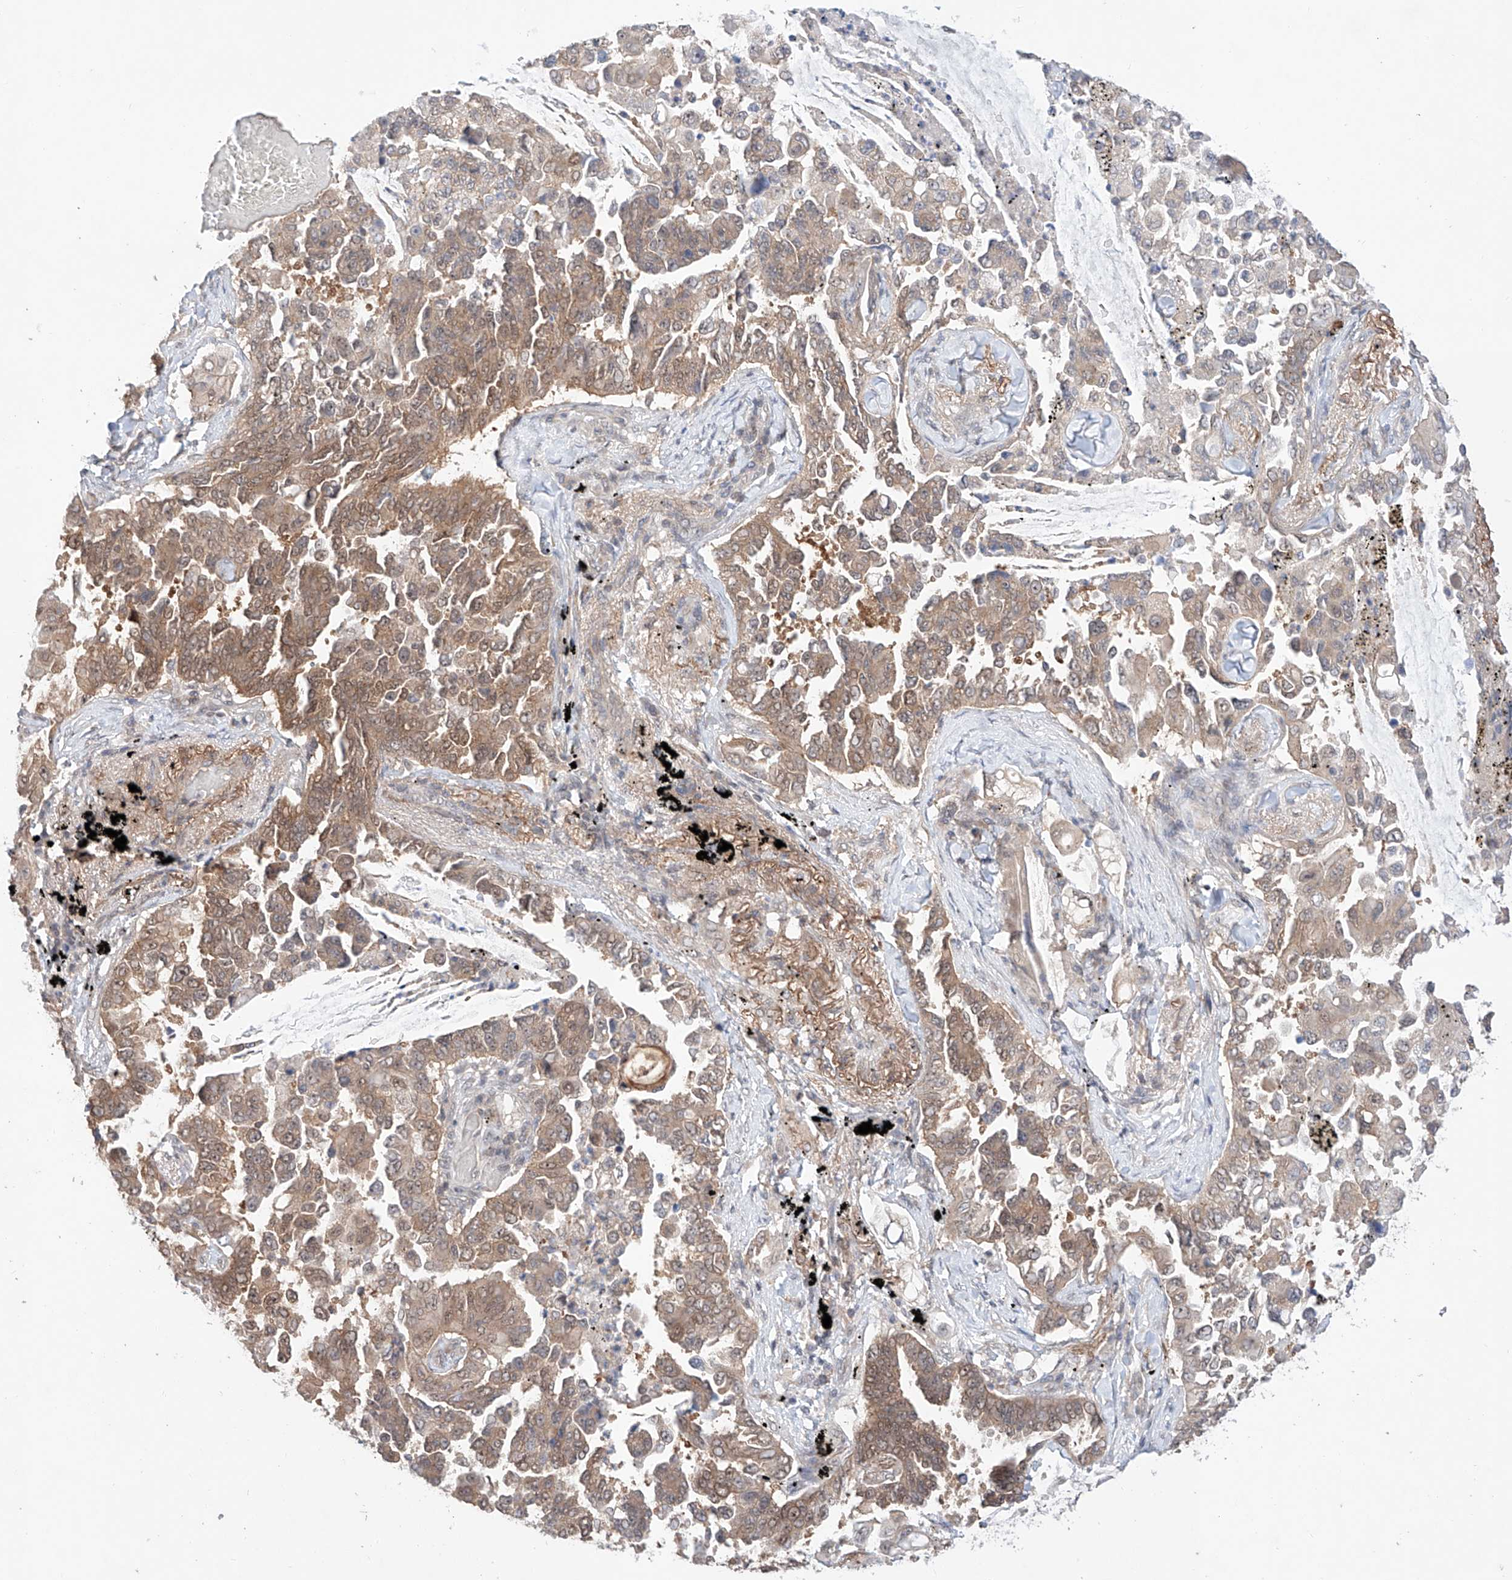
{"staining": {"intensity": "moderate", "quantity": "25%-75%", "location": "cytoplasmic/membranous"}, "tissue": "lung cancer", "cell_type": "Tumor cells", "image_type": "cancer", "snomed": [{"axis": "morphology", "description": "Adenocarcinoma, NOS"}, {"axis": "topography", "description": "Lung"}], "caption": "Protein expression analysis of lung cancer (adenocarcinoma) displays moderate cytoplasmic/membranous expression in approximately 25%-75% of tumor cells.", "gene": "TSR2", "patient": {"sex": "female", "age": 67}}